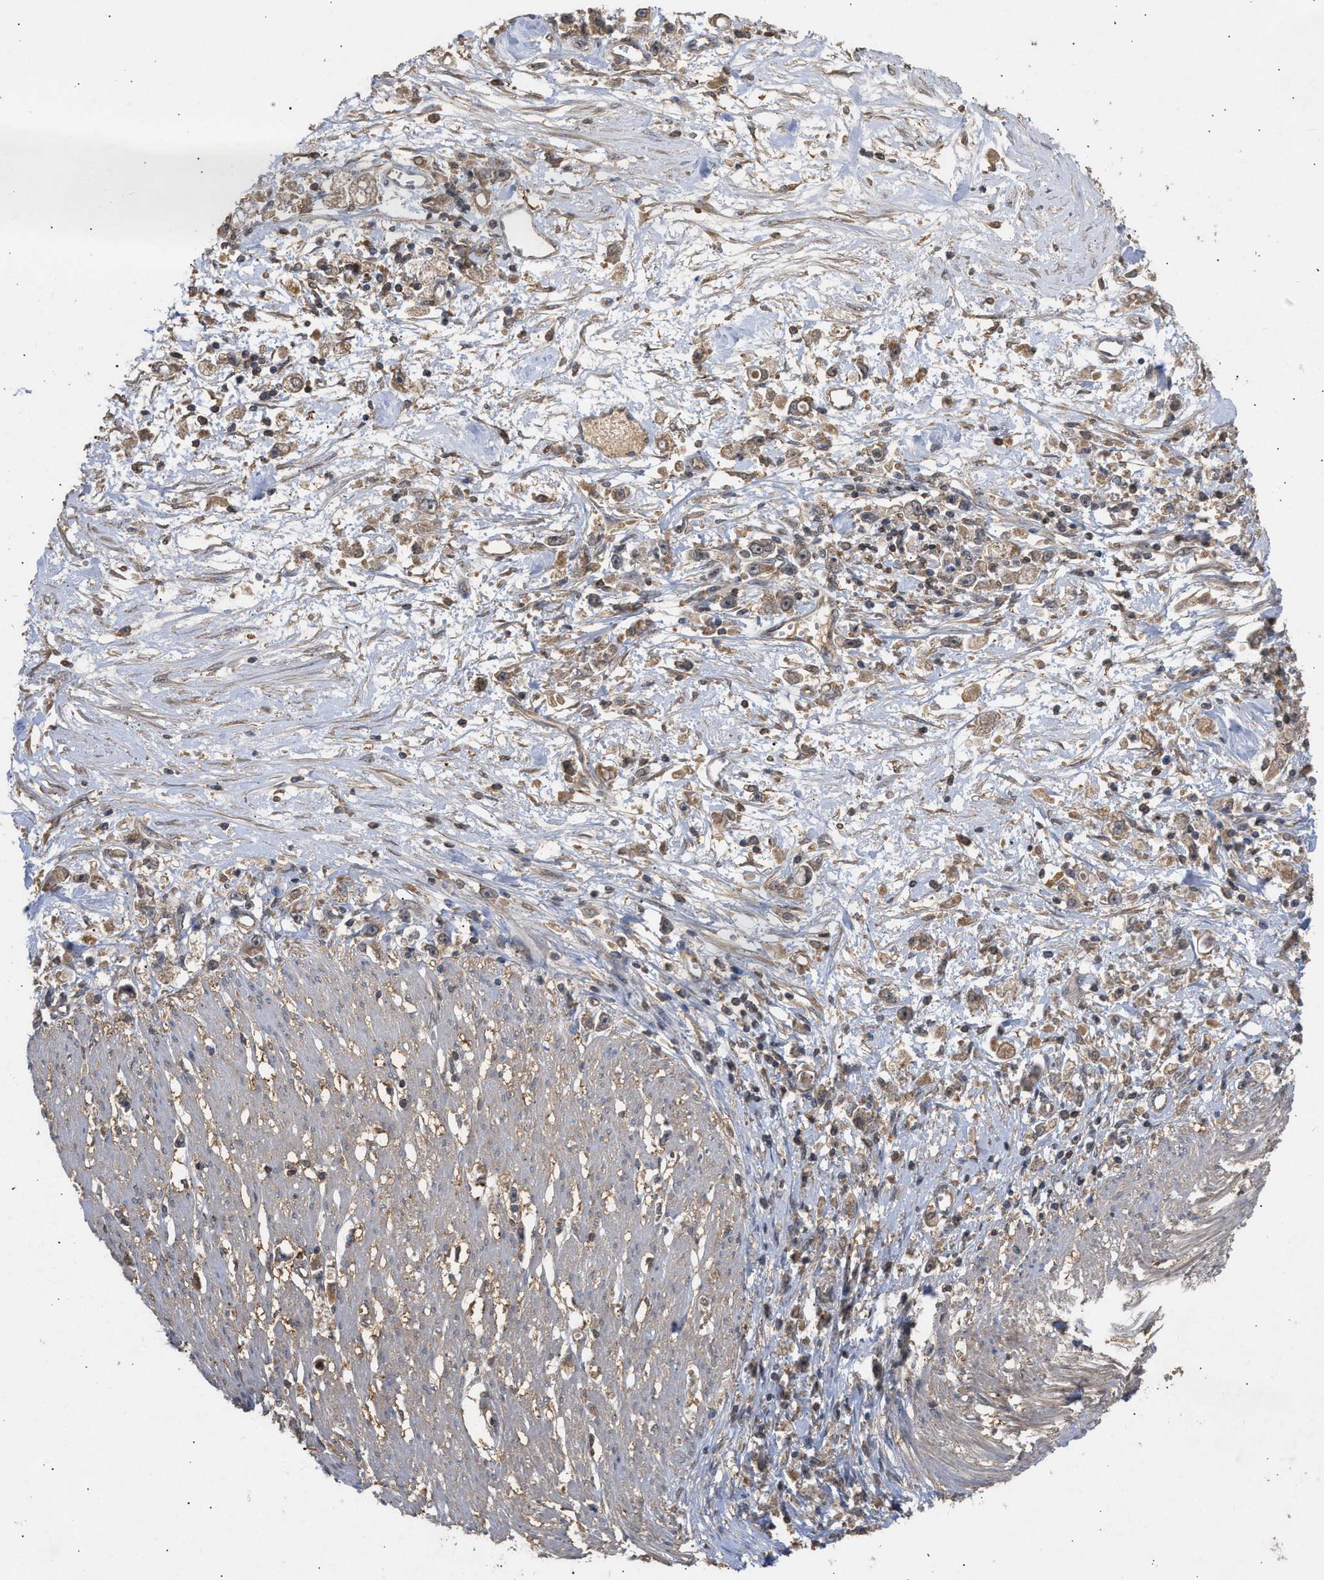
{"staining": {"intensity": "weak", "quantity": ">75%", "location": "cytoplasmic/membranous"}, "tissue": "stomach cancer", "cell_type": "Tumor cells", "image_type": "cancer", "snomed": [{"axis": "morphology", "description": "Adenocarcinoma, NOS"}, {"axis": "topography", "description": "Stomach"}], "caption": "There is low levels of weak cytoplasmic/membranous expression in tumor cells of stomach cancer, as demonstrated by immunohistochemical staining (brown color).", "gene": "FITM1", "patient": {"sex": "female", "age": 59}}